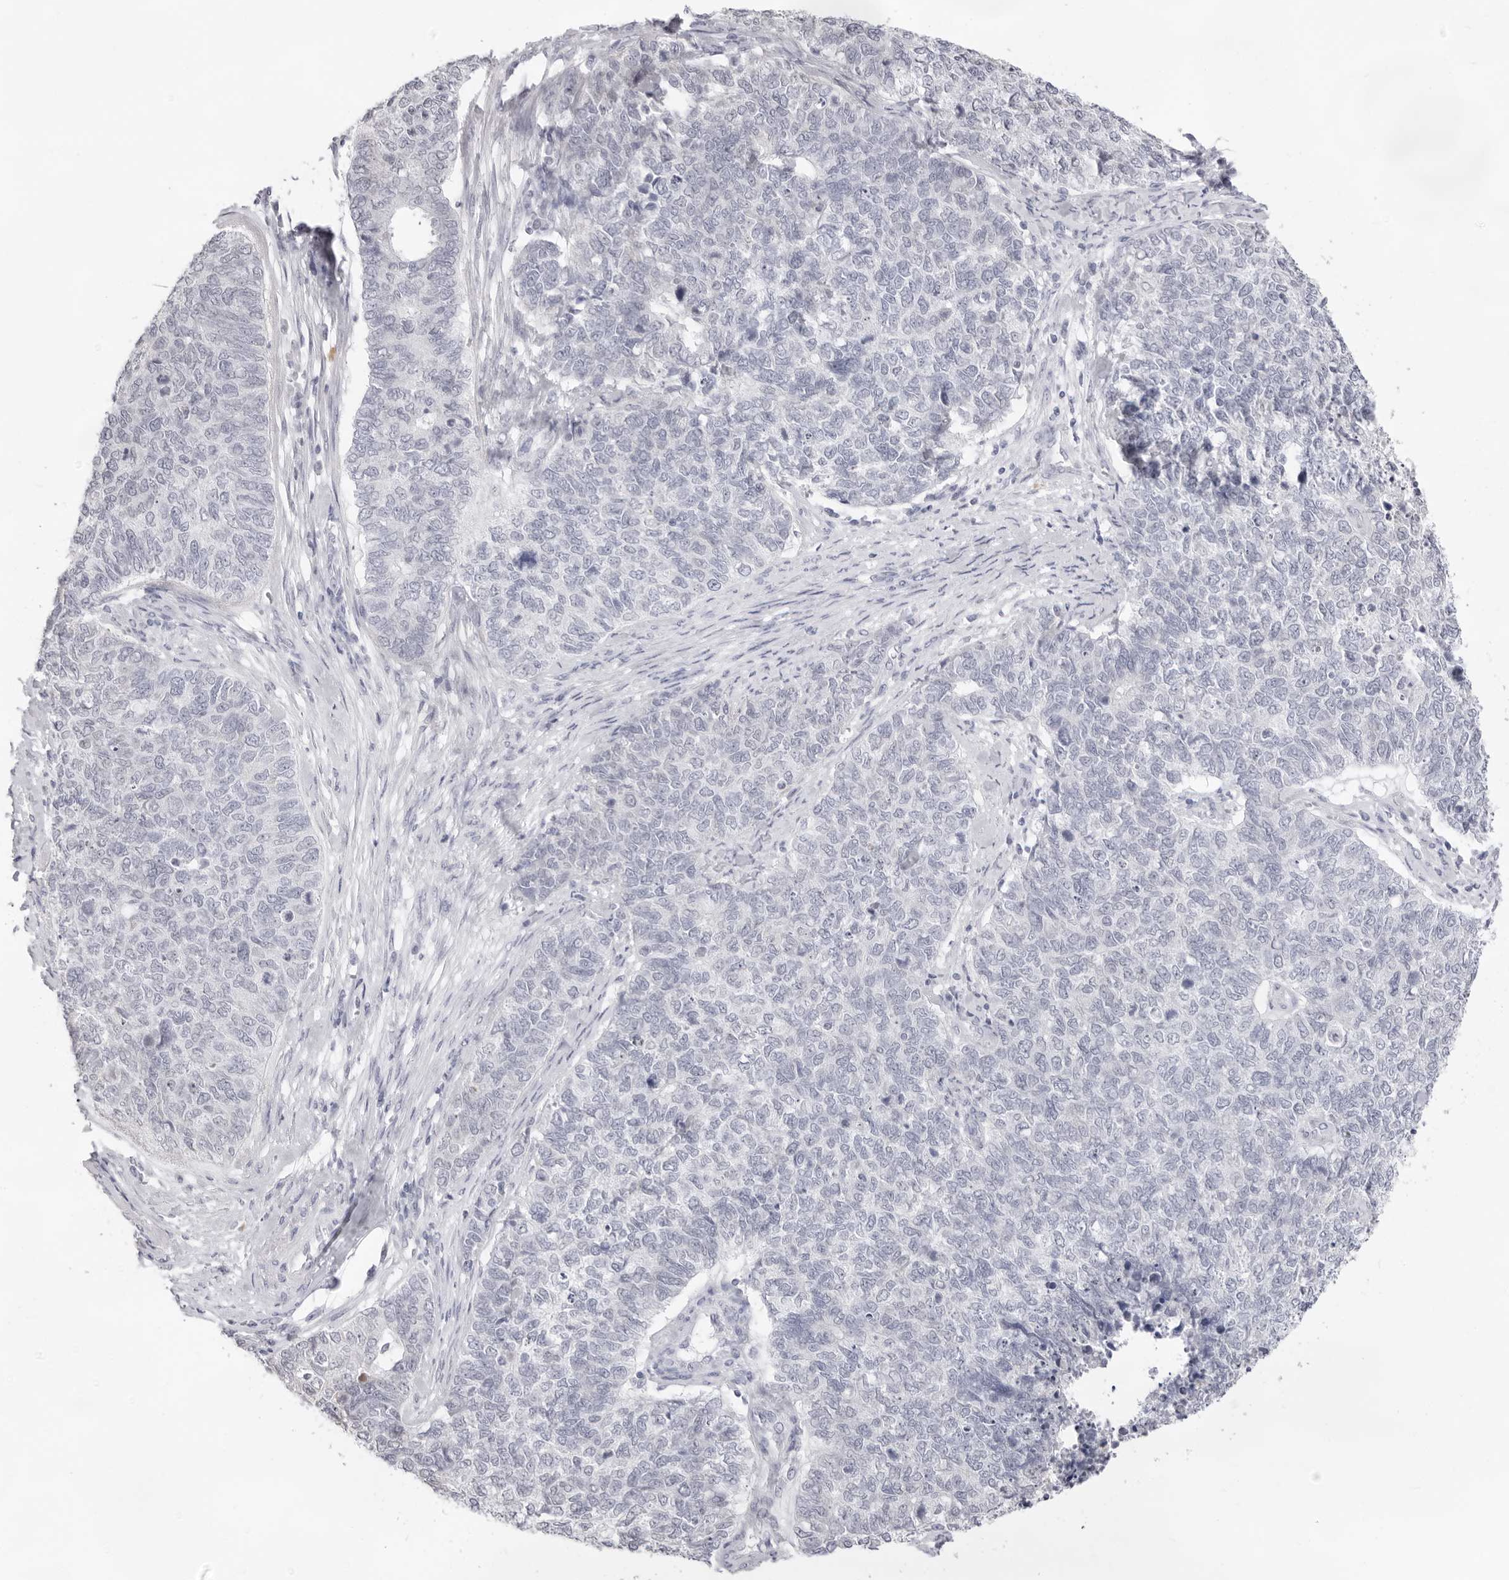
{"staining": {"intensity": "negative", "quantity": "none", "location": "none"}, "tissue": "cervical cancer", "cell_type": "Tumor cells", "image_type": "cancer", "snomed": [{"axis": "morphology", "description": "Squamous cell carcinoma, NOS"}, {"axis": "topography", "description": "Cervix"}], "caption": "This is a micrograph of immunohistochemistry (IHC) staining of cervical cancer, which shows no positivity in tumor cells.", "gene": "FDPS", "patient": {"sex": "female", "age": 63}}